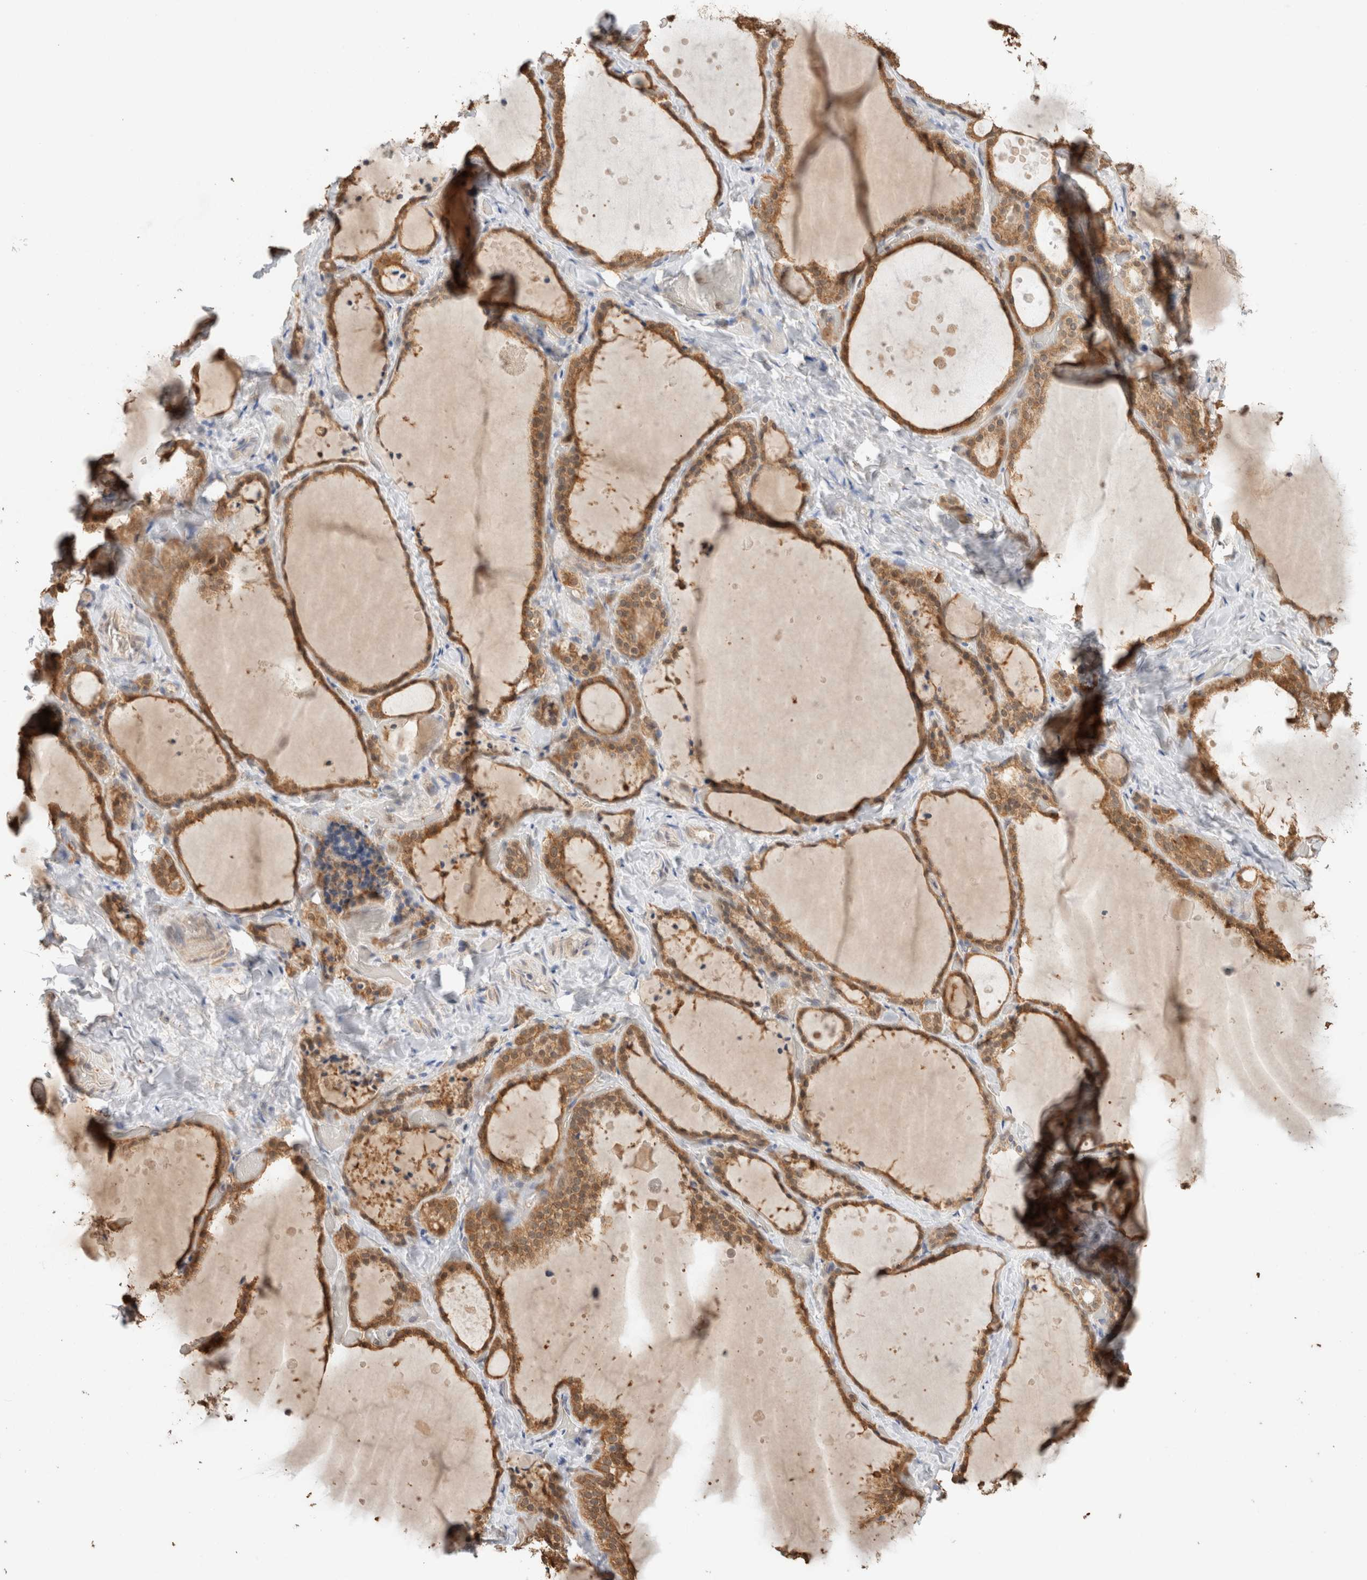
{"staining": {"intensity": "moderate", "quantity": ">75%", "location": "cytoplasmic/membranous"}, "tissue": "thyroid gland", "cell_type": "Glandular cells", "image_type": "normal", "snomed": [{"axis": "morphology", "description": "Normal tissue, NOS"}, {"axis": "topography", "description": "Thyroid gland"}], "caption": "Protein expression analysis of normal human thyroid gland reveals moderate cytoplasmic/membranous staining in approximately >75% of glandular cells.", "gene": "CA13", "patient": {"sex": "female", "age": 44}}